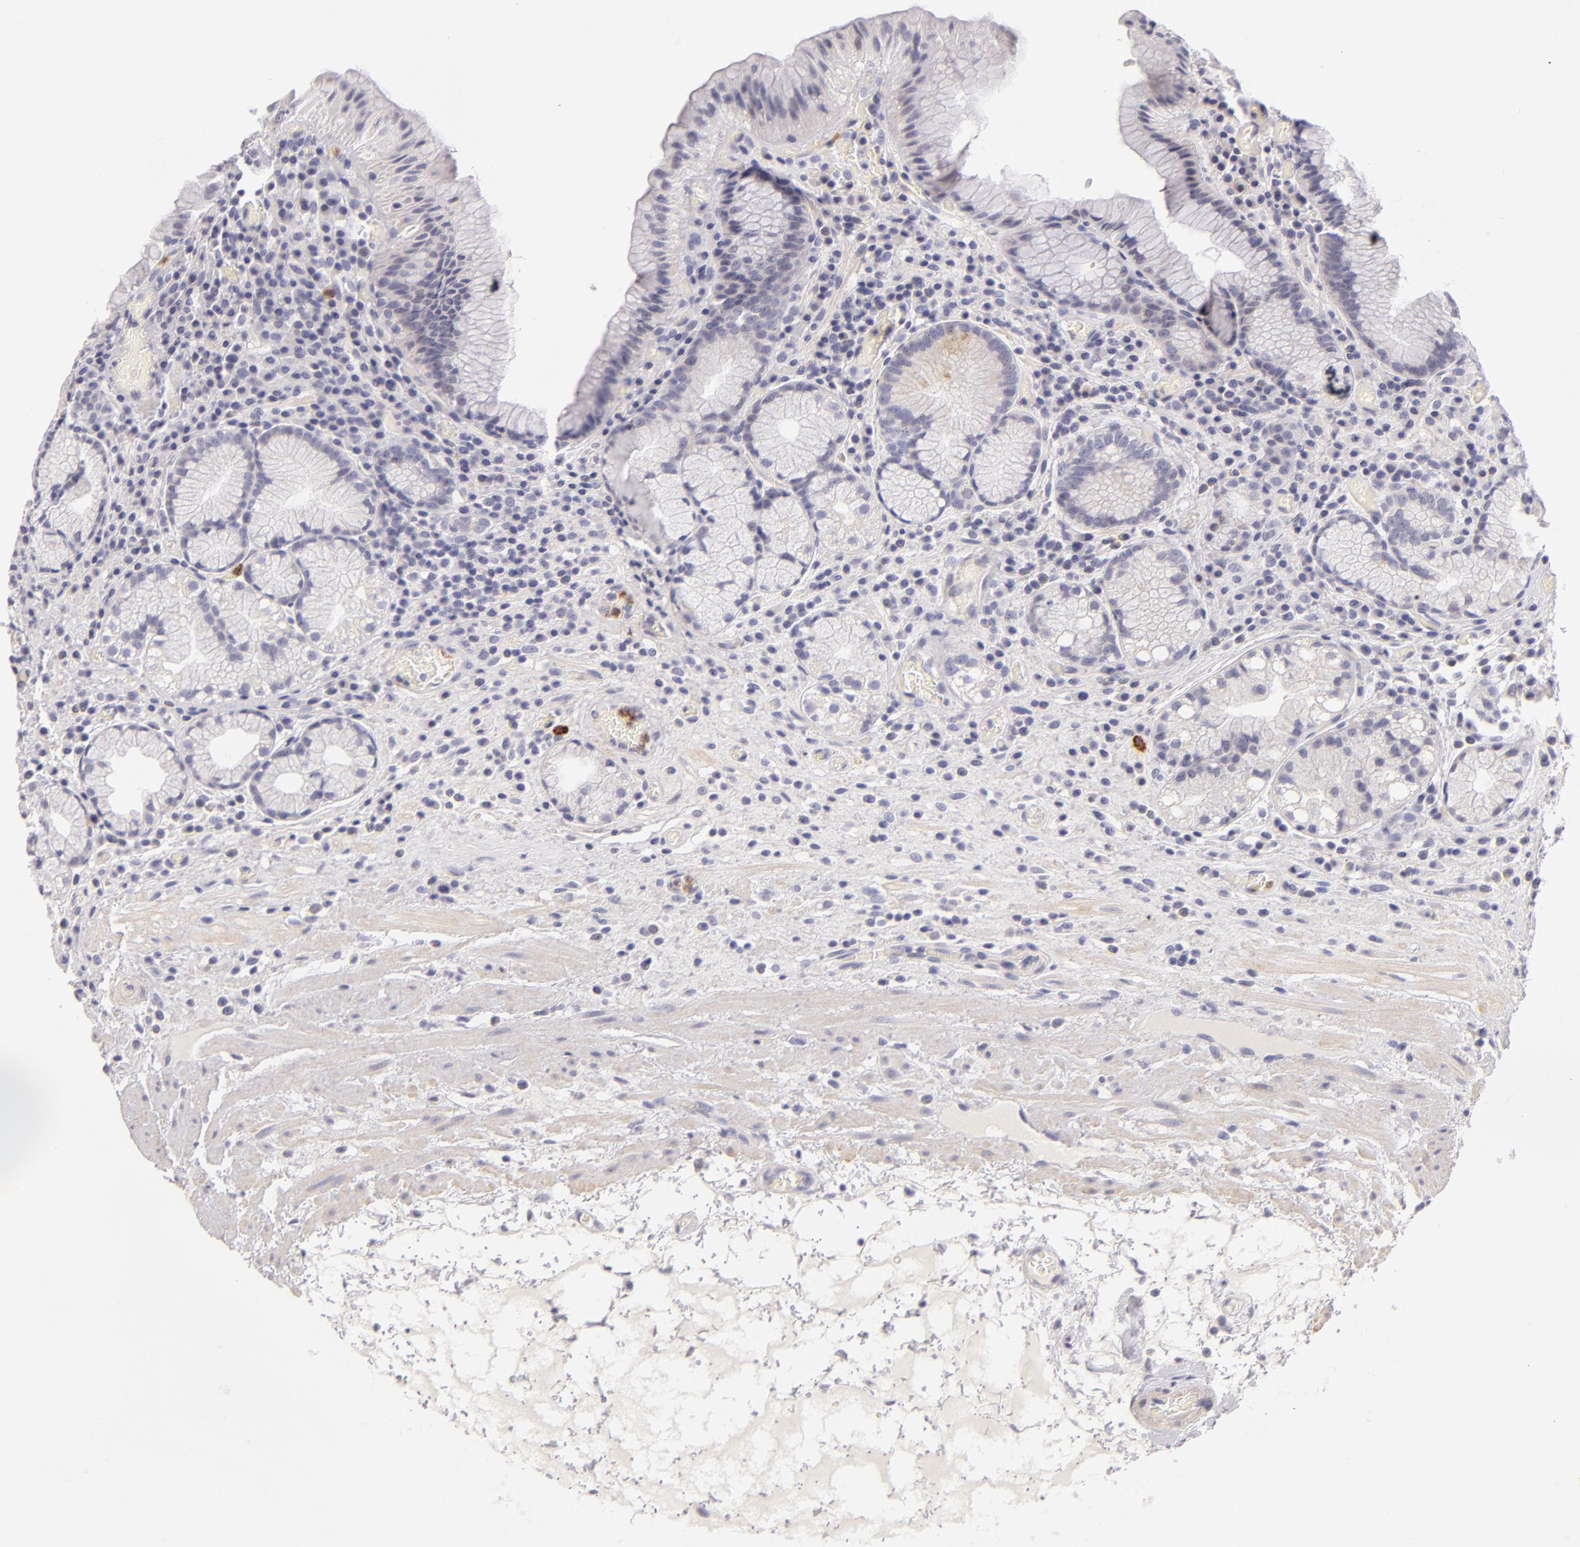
{"staining": {"intensity": "negative", "quantity": "none", "location": "none"}, "tissue": "stomach", "cell_type": "Glandular cells", "image_type": "normal", "snomed": [{"axis": "morphology", "description": "Normal tissue, NOS"}, {"axis": "topography", "description": "Stomach, lower"}, {"axis": "topography", "description": "Duodenum"}], "caption": "Immunohistochemical staining of benign human stomach shows no significant positivity in glandular cells. Brightfield microscopy of IHC stained with DAB (3,3'-diaminobenzidine) (brown) and hematoxylin (blue), captured at high magnification.", "gene": "FAM181A", "patient": {"sex": "male", "age": 84}}